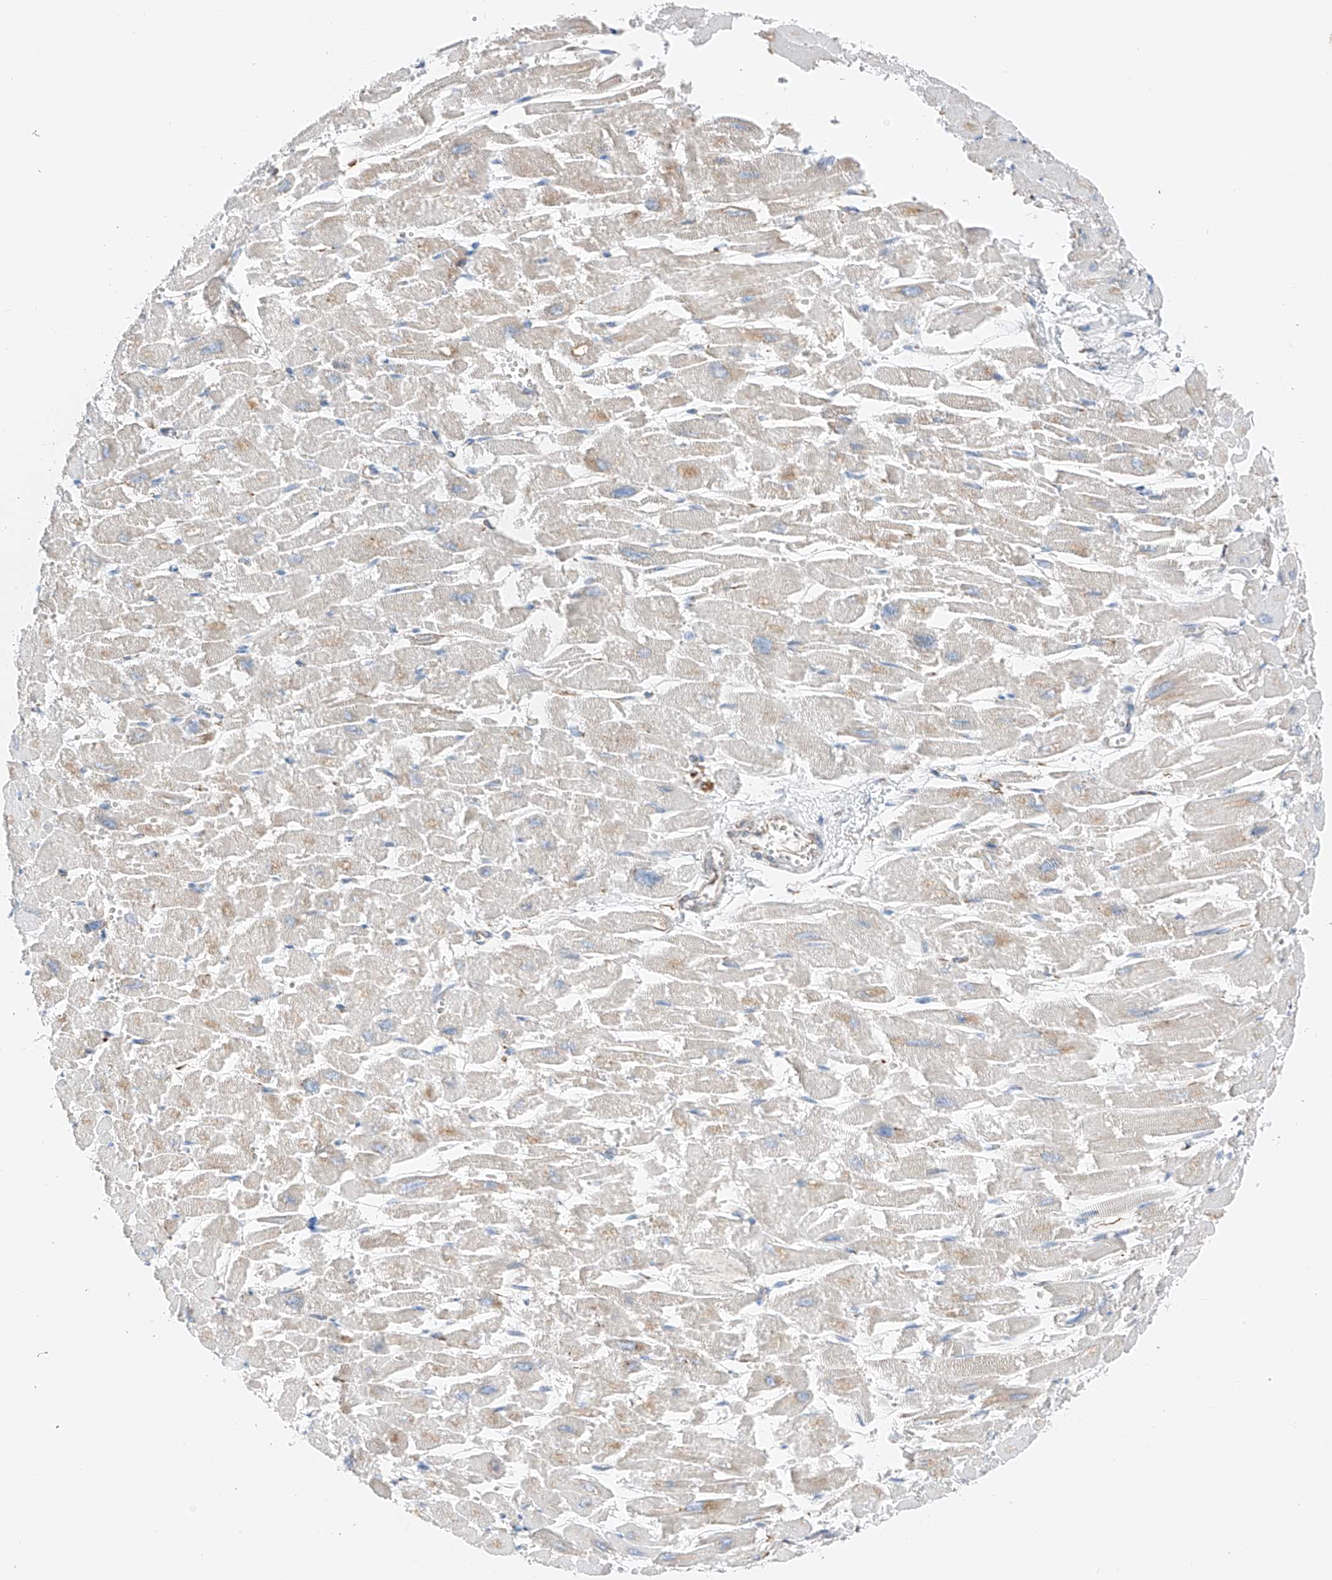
{"staining": {"intensity": "negative", "quantity": "none", "location": "none"}, "tissue": "heart muscle", "cell_type": "Cardiomyocytes", "image_type": "normal", "snomed": [{"axis": "morphology", "description": "Normal tissue, NOS"}, {"axis": "topography", "description": "Heart"}], "caption": "A high-resolution micrograph shows immunohistochemistry (IHC) staining of unremarkable heart muscle, which shows no significant staining in cardiomyocytes.", "gene": "CRELD1", "patient": {"sex": "male", "age": 54}}